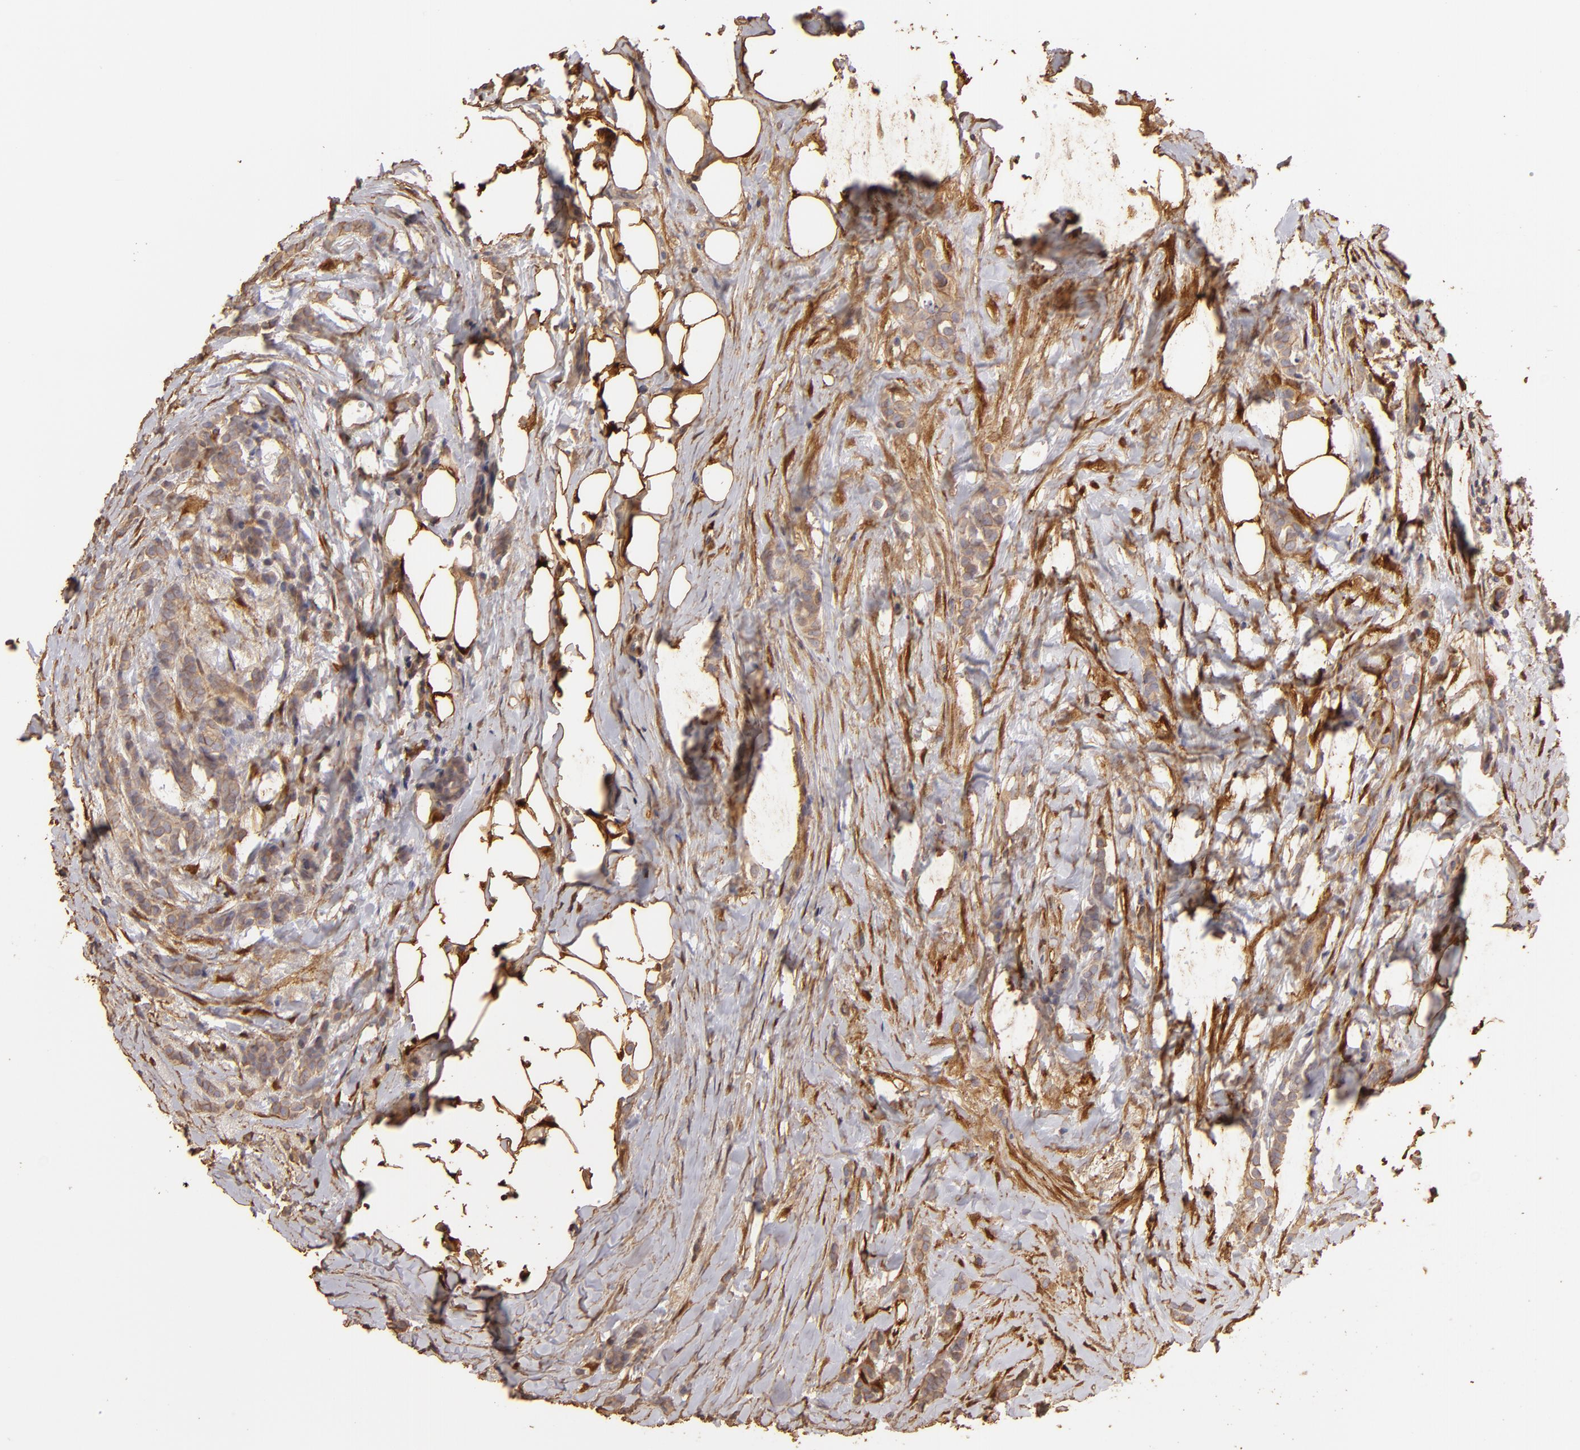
{"staining": {"intensity": "weak", "quantity": ">75%", "location": "cytoplasmic/membranous"}, "tissue": "breast cancer", "cell_type": "Tumor cells", "image_type": "cancer", "snomed": [{"axis": "morphology", "description": "Lobular carcinoma"}, {"axis": "topography", "description": "Breast"}], "caption": "Weak cytoplasmic/membranous positivity for a protein is seen in about >75% of tumor cells of breast lobular carcinoma using IHC.", "gene": "HSPB6", "patient": {"sex": "female", "age": 56}}